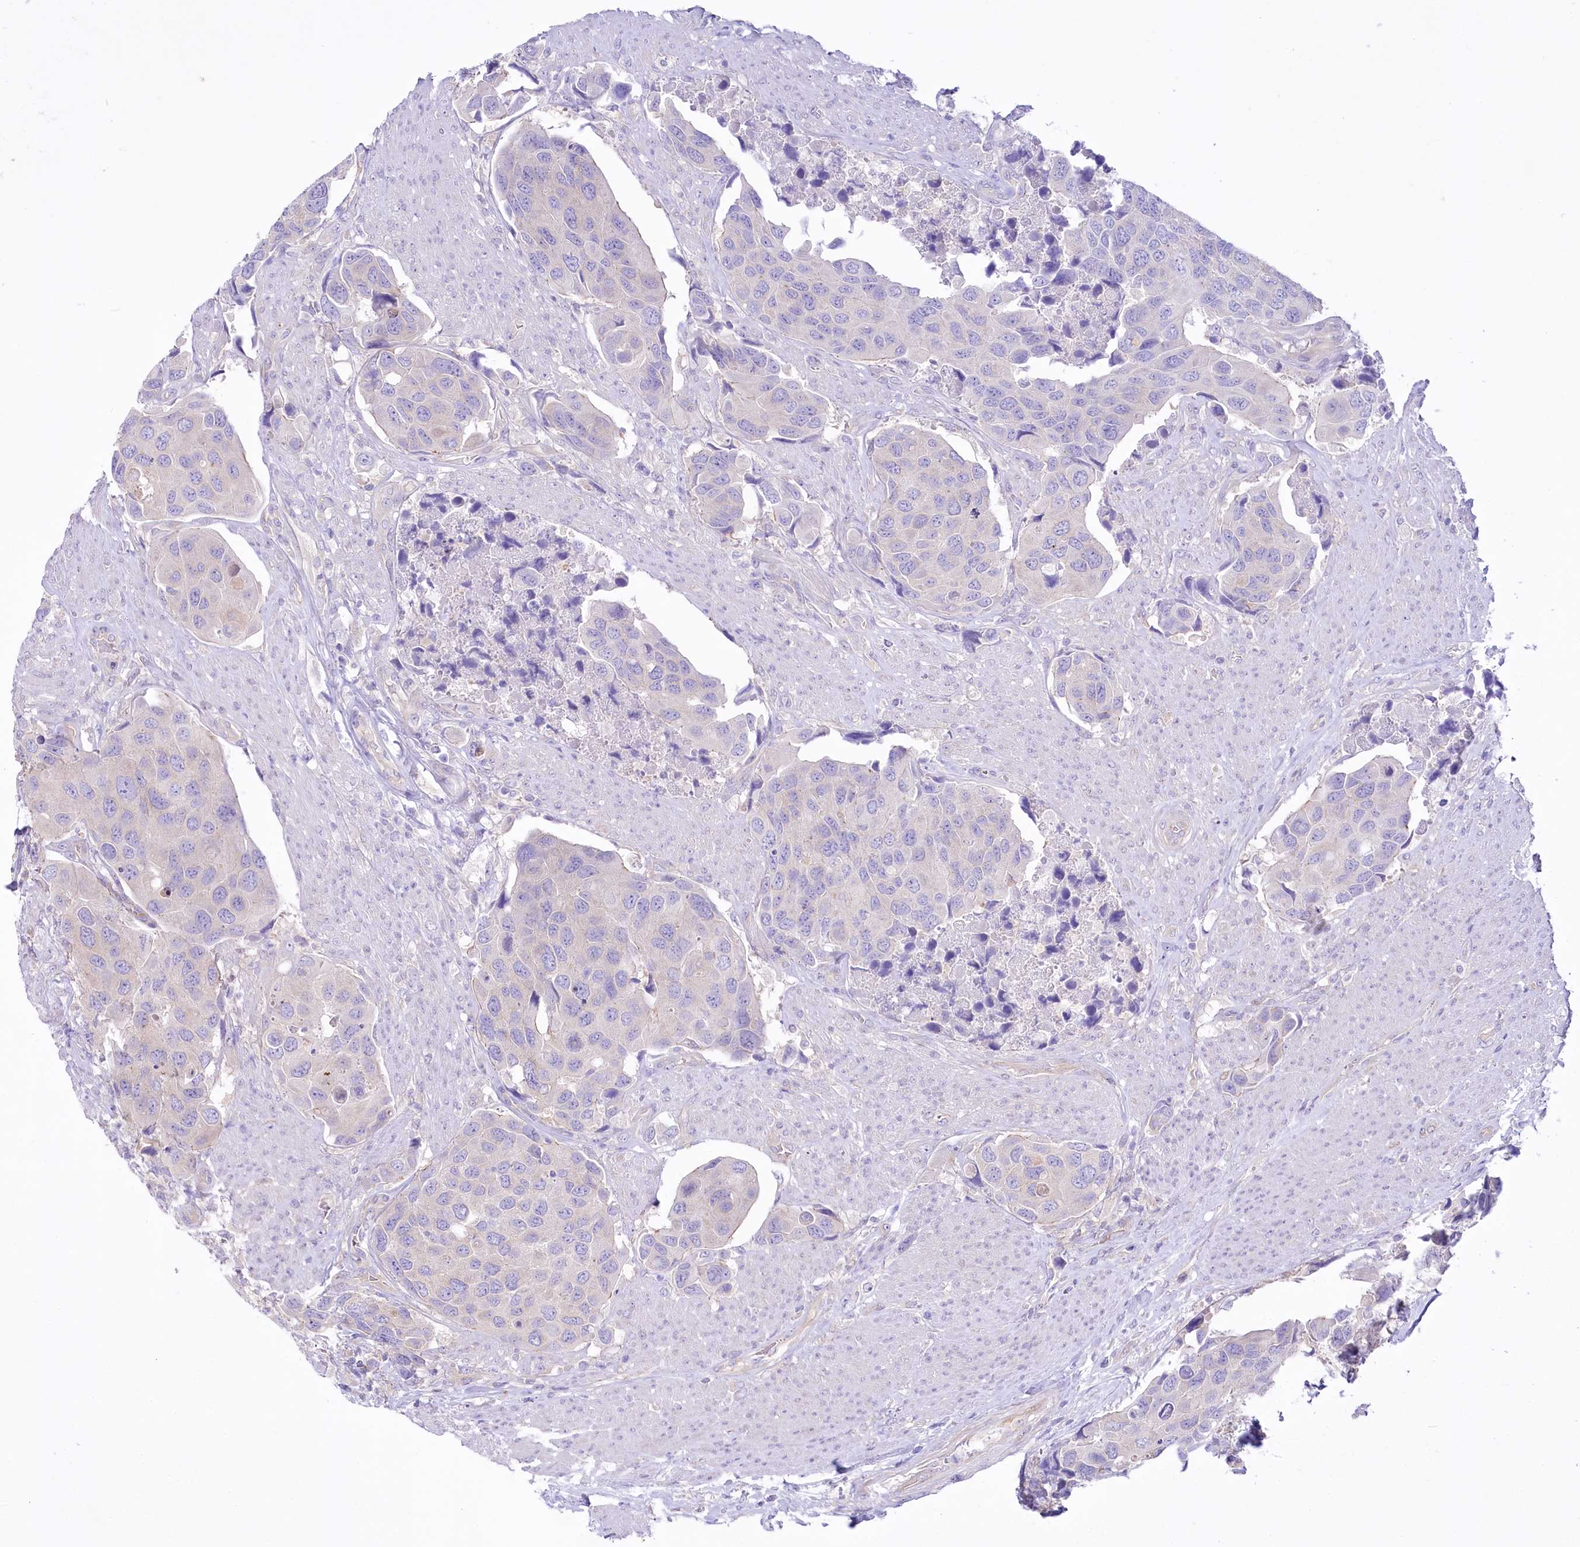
{"staining": {"intensity": "negative", "quantity": "none", "location": "none"}, "tissue": "urothelial cancer", "cell_type": "Tumor cells", "image_type": "cancer", "snomed": [{"axis": "morphology", "description": "Urothelial carcinoma, High grade"}, {"axis": "topography", "description": "Urinary bladder"}], "caption": "Immunohistochemistry image of urothelial cancer stained for a protein (brown), which reveals no expression in tumor cells.", "gene": "LRRC34", "patient": {"sex": "male", "age": 74}}